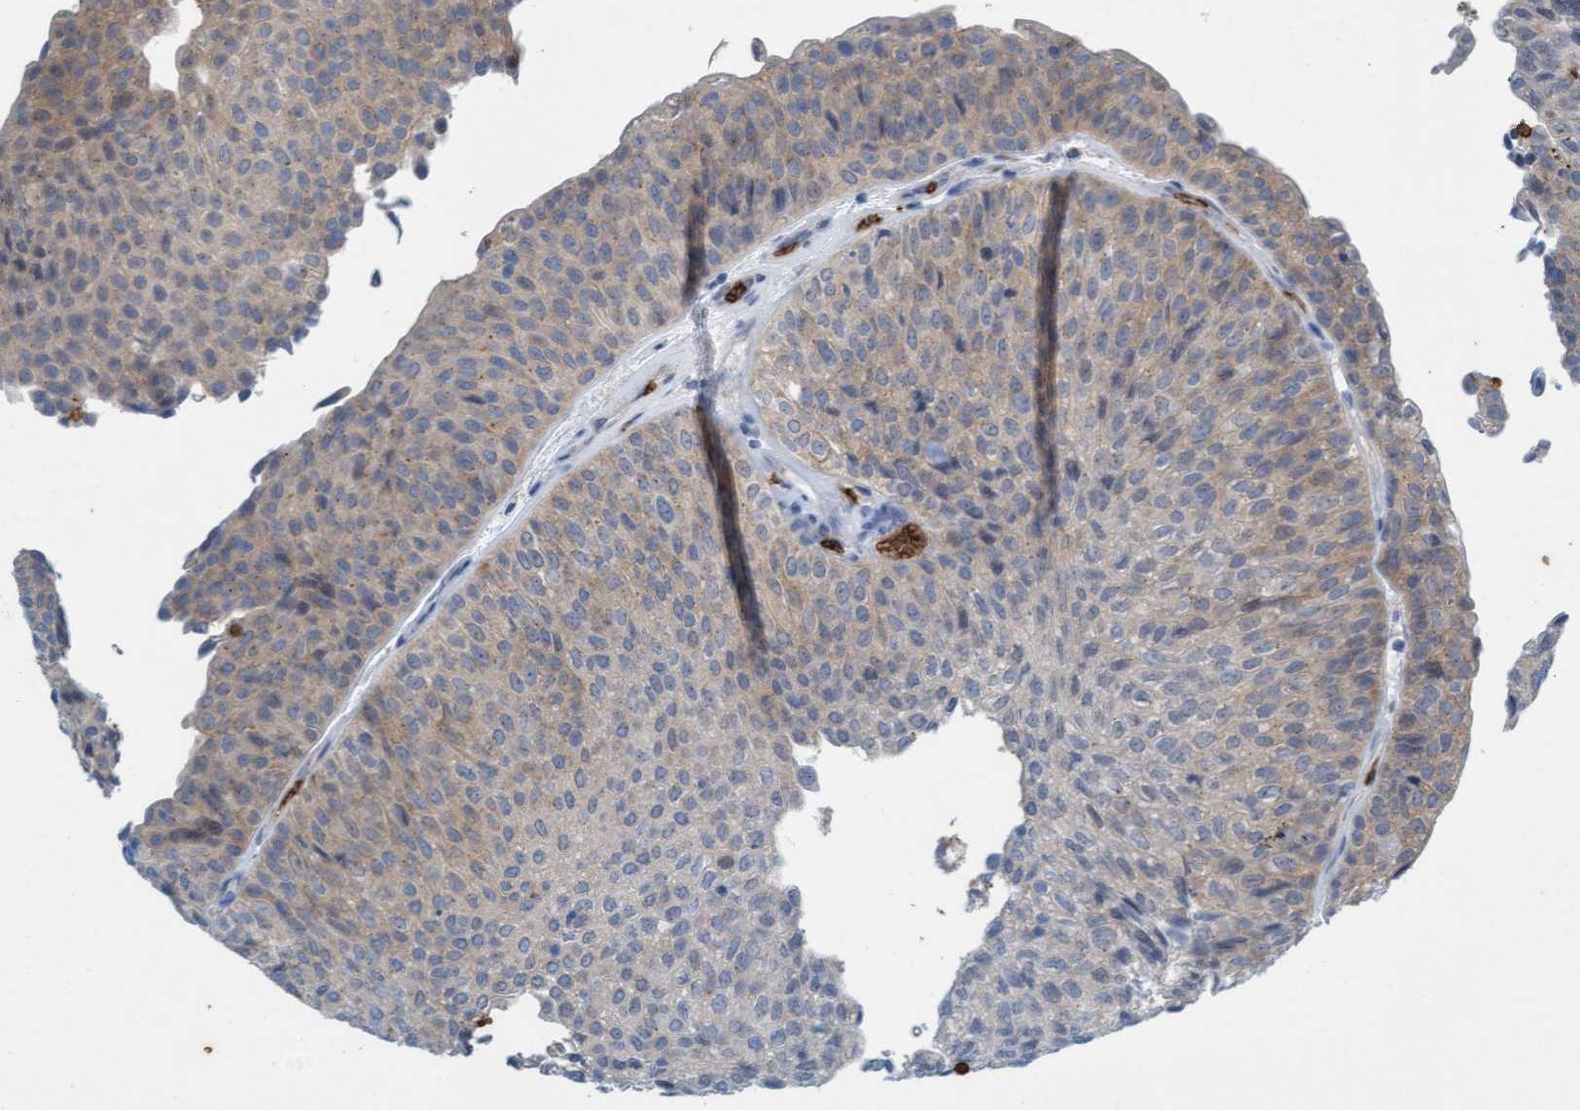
{"staining": {"intensity": "weak", "quantity": "<25%", "location": "cytoplasmic/membranous"}, "tissue": "urothelial cancer", "cell_type": "Tumor cells", "image_type": "cancer", "snomed": [{"axis": "morphology", "description": "Urothelial carcinoma, Low grade"}, {"axis": "topography", "description": "Urinary bladder"}], "caption": "Urothelial cancer stained for a protein using immunohistochemistry (IHC) displays no expression tumor cells.", "gene": "SPEM2", "patient": {"sex": "male", "age": 78}}